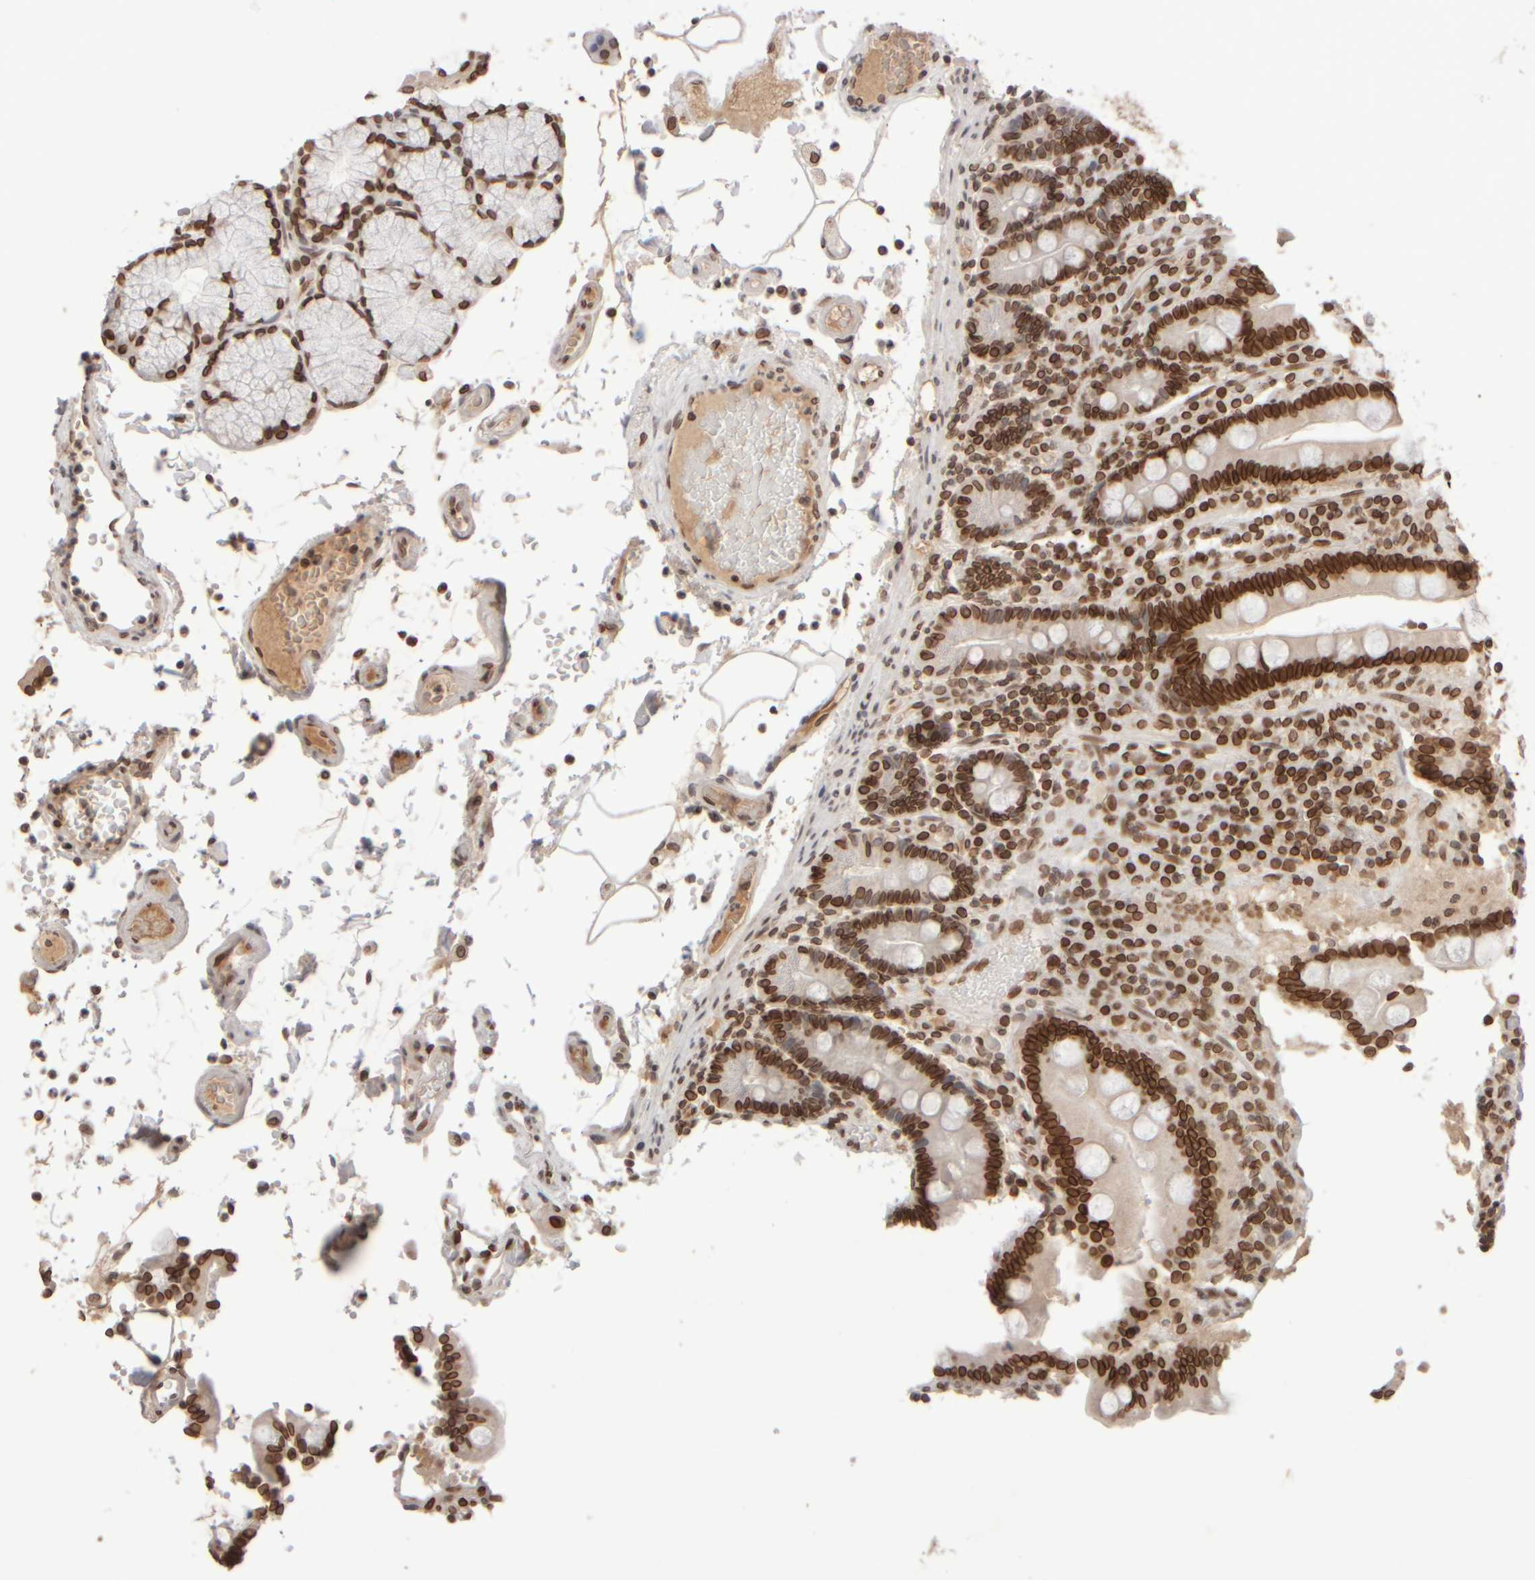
{"staining": {"intensity": "strong", "quantity": ">75%", "location": "cytoplasmic/membranous,nuclear"}, "tissue": "duodenum", "cell_type": "Glandular cells", "image_type": "normal", "snomed": [{"axis": "morphology", "description": "Normal tissue, NOS"}, {"axis": "topography", "description": "Small intestine, NOS"}], "caption": "Immunohistochemical staining of unremarkable duodenum displays strong cytoplasmic/membranous,nuclear protein positivity in about >75% of glandular cells. The staining is performed using DAB (3,3'-diaminobenzidine) brown chromogen to label protein expression. The nuclei are counter-stained blue using hematoxylin.", "gene": "ZC3HC1", "patient": {"sex": "female", "age": 71}}